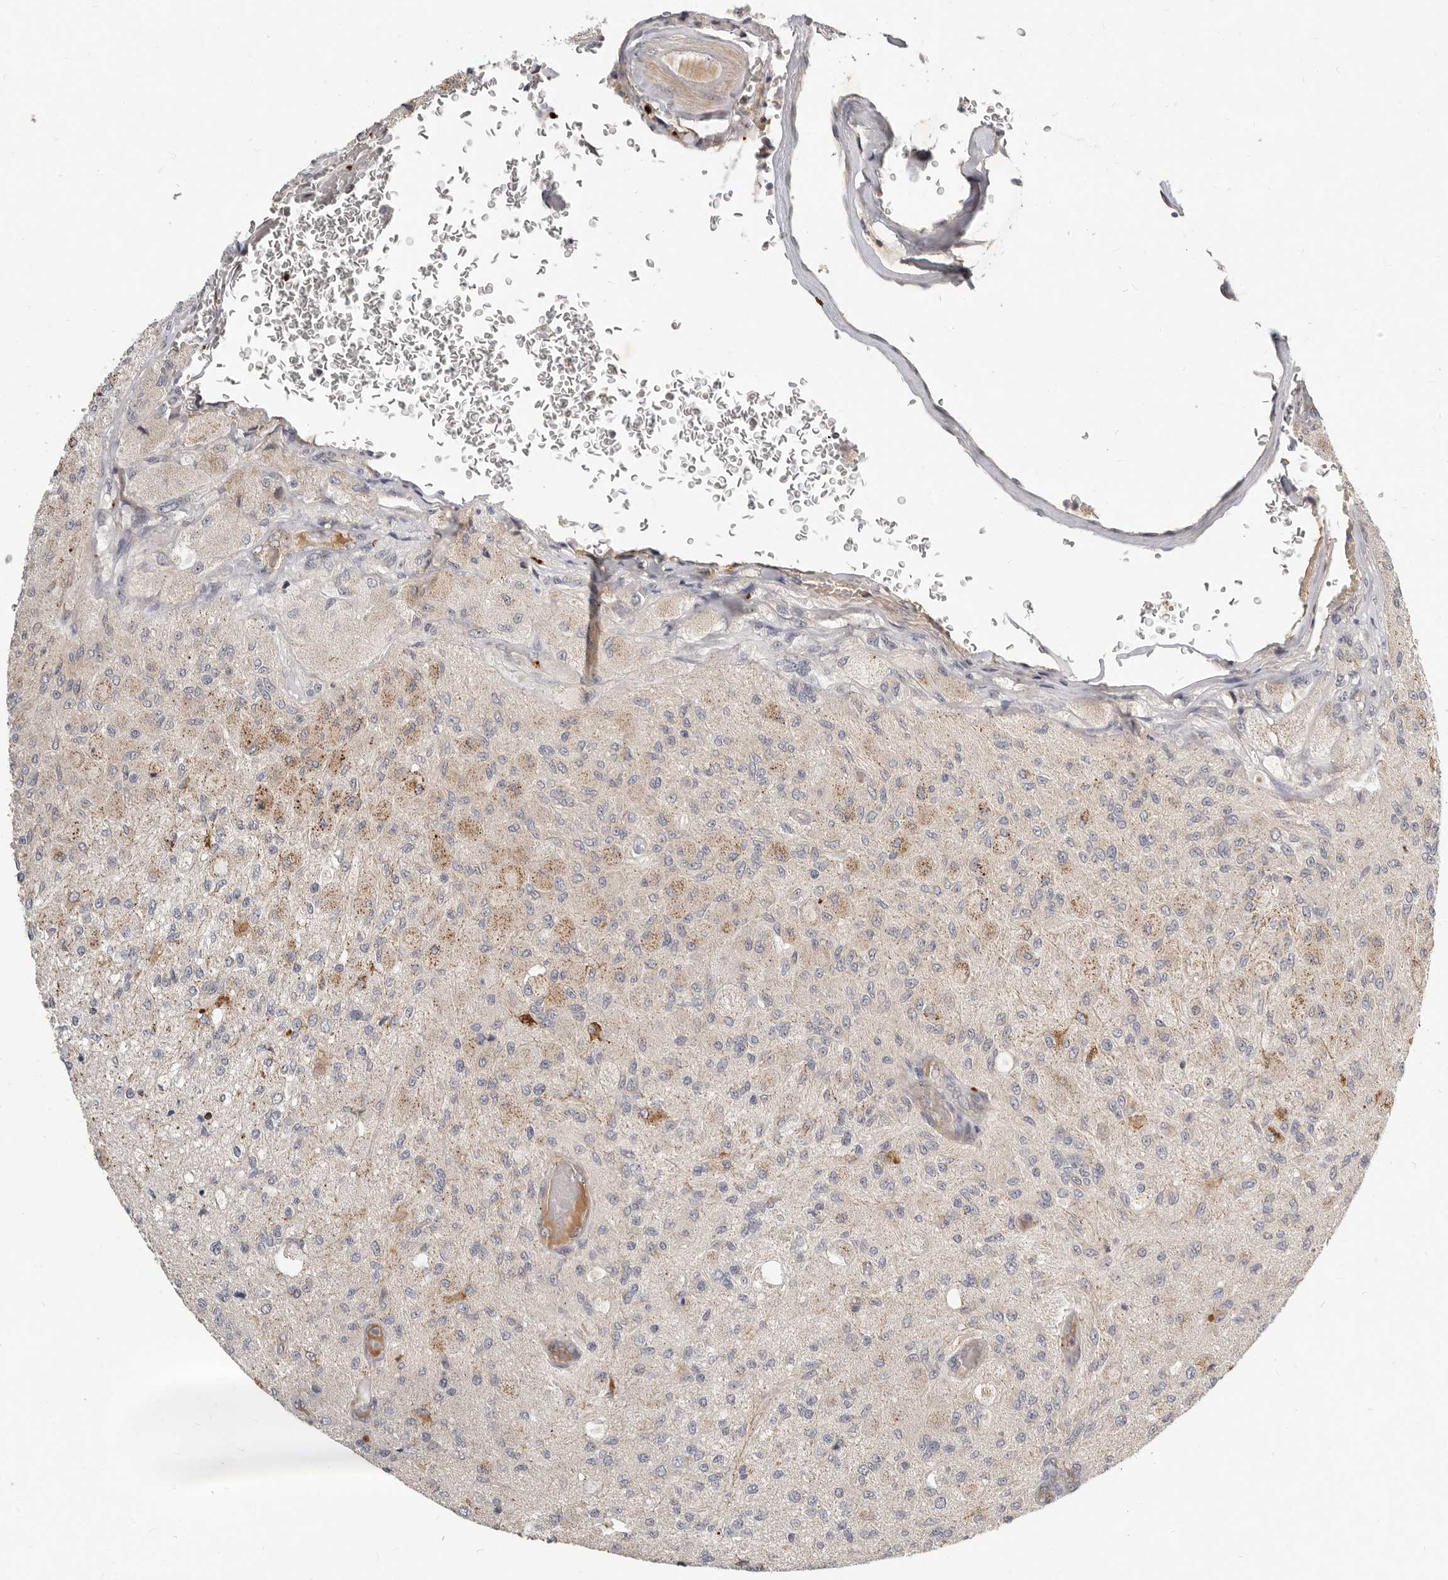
{"staining": {"intensity": "moderate", "quantity": "<25%", "location": "cytoplasmic/membranous"}, "tissue": "glioma", "cell_type": "Tumor cells", "image_type": "cancer", "snomed": [{"axis": "morphology", "description": "Normal tissue, NOS"}, {"axis": "morphology", "description": "Glioma, malignant, High grade"}, {"axis": "topography", "description": "Cerebral cortex"}], "caption": "There is low levels of moderate cytoplasmic/membranous staining in tumor cells of glioma, as demonstrated by immunohistochemical staining (brown color).", "gene": "MICALL2", "patient": {"sex": "male", "age": 77}}